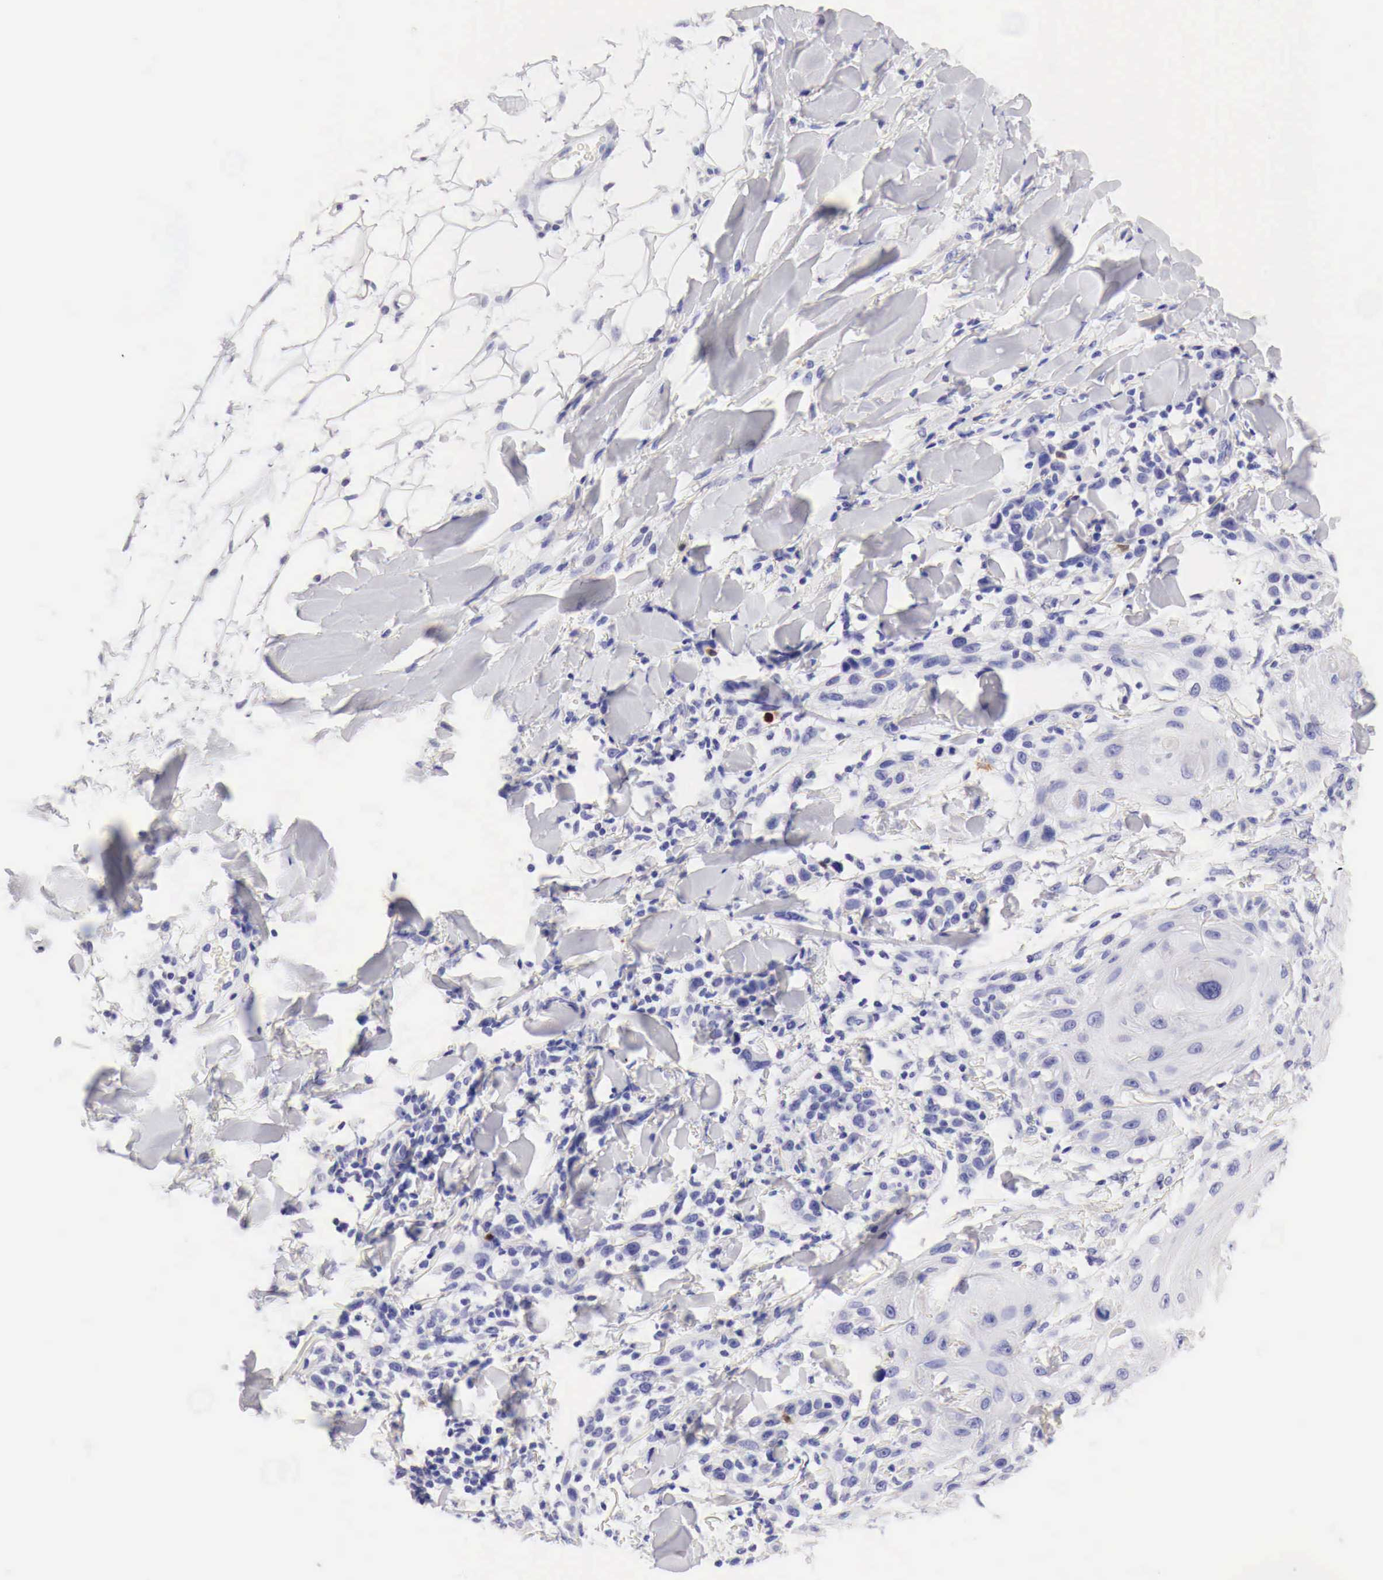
{"staining": {"intensity": "negative", "quantity": "none", "location": "none"}, "tissue": "skin cancer", "cell_type": "Tumor cells", "image_type": "cancer", "snomed": [{"axis": "morphology", "description": "Squamous cell carcinoma, NOS"}, {"axis": "topography", "description": "Skin"}], "caption": "Immunohistochemistry of skin cancer demonstrates no positivity in tumor cells.", "gene": "CDKN2A", "patient": {"sex": "male", "age": 77}}